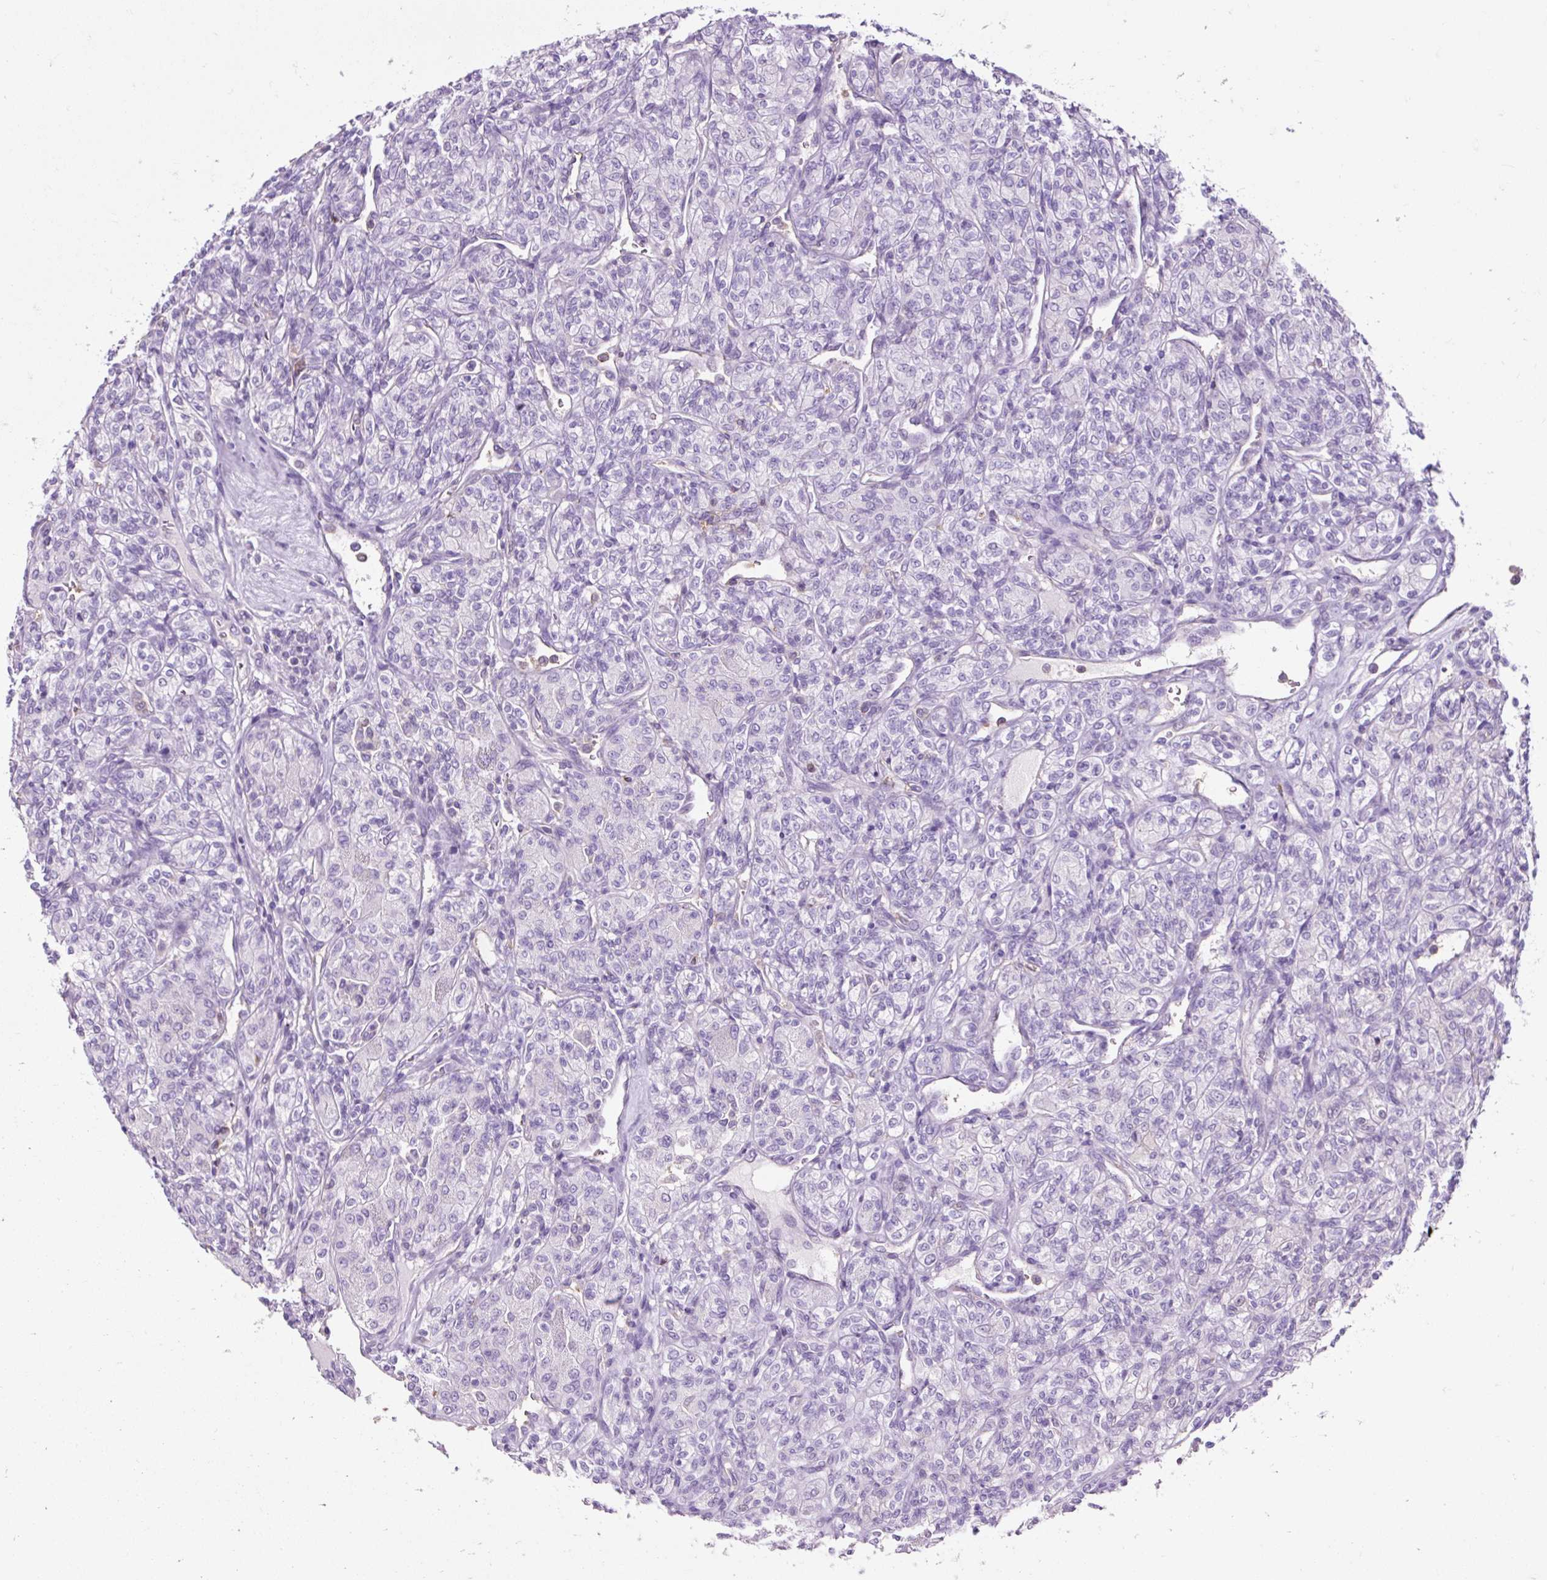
{"staining": {"intensity": "negative", "quantity": "none", "location": "none"}, "tissue": "renal cancer", "cell_type": "Tumor cells", "image_type": "cancer", "snomed": [{"axis": "morphology", "description": "Adenocarcinoma, NOS"}, {"axis": "topography", "description": "Kidney"}], "caption": "Immunohistochemistry (IHC) histopathology image of renal adenocarcinoma stained for a protein (brown), which reveals no staining in tumor cells.", "gene": "OR10A7", "patient": {"sex": "male", "age": 77}}